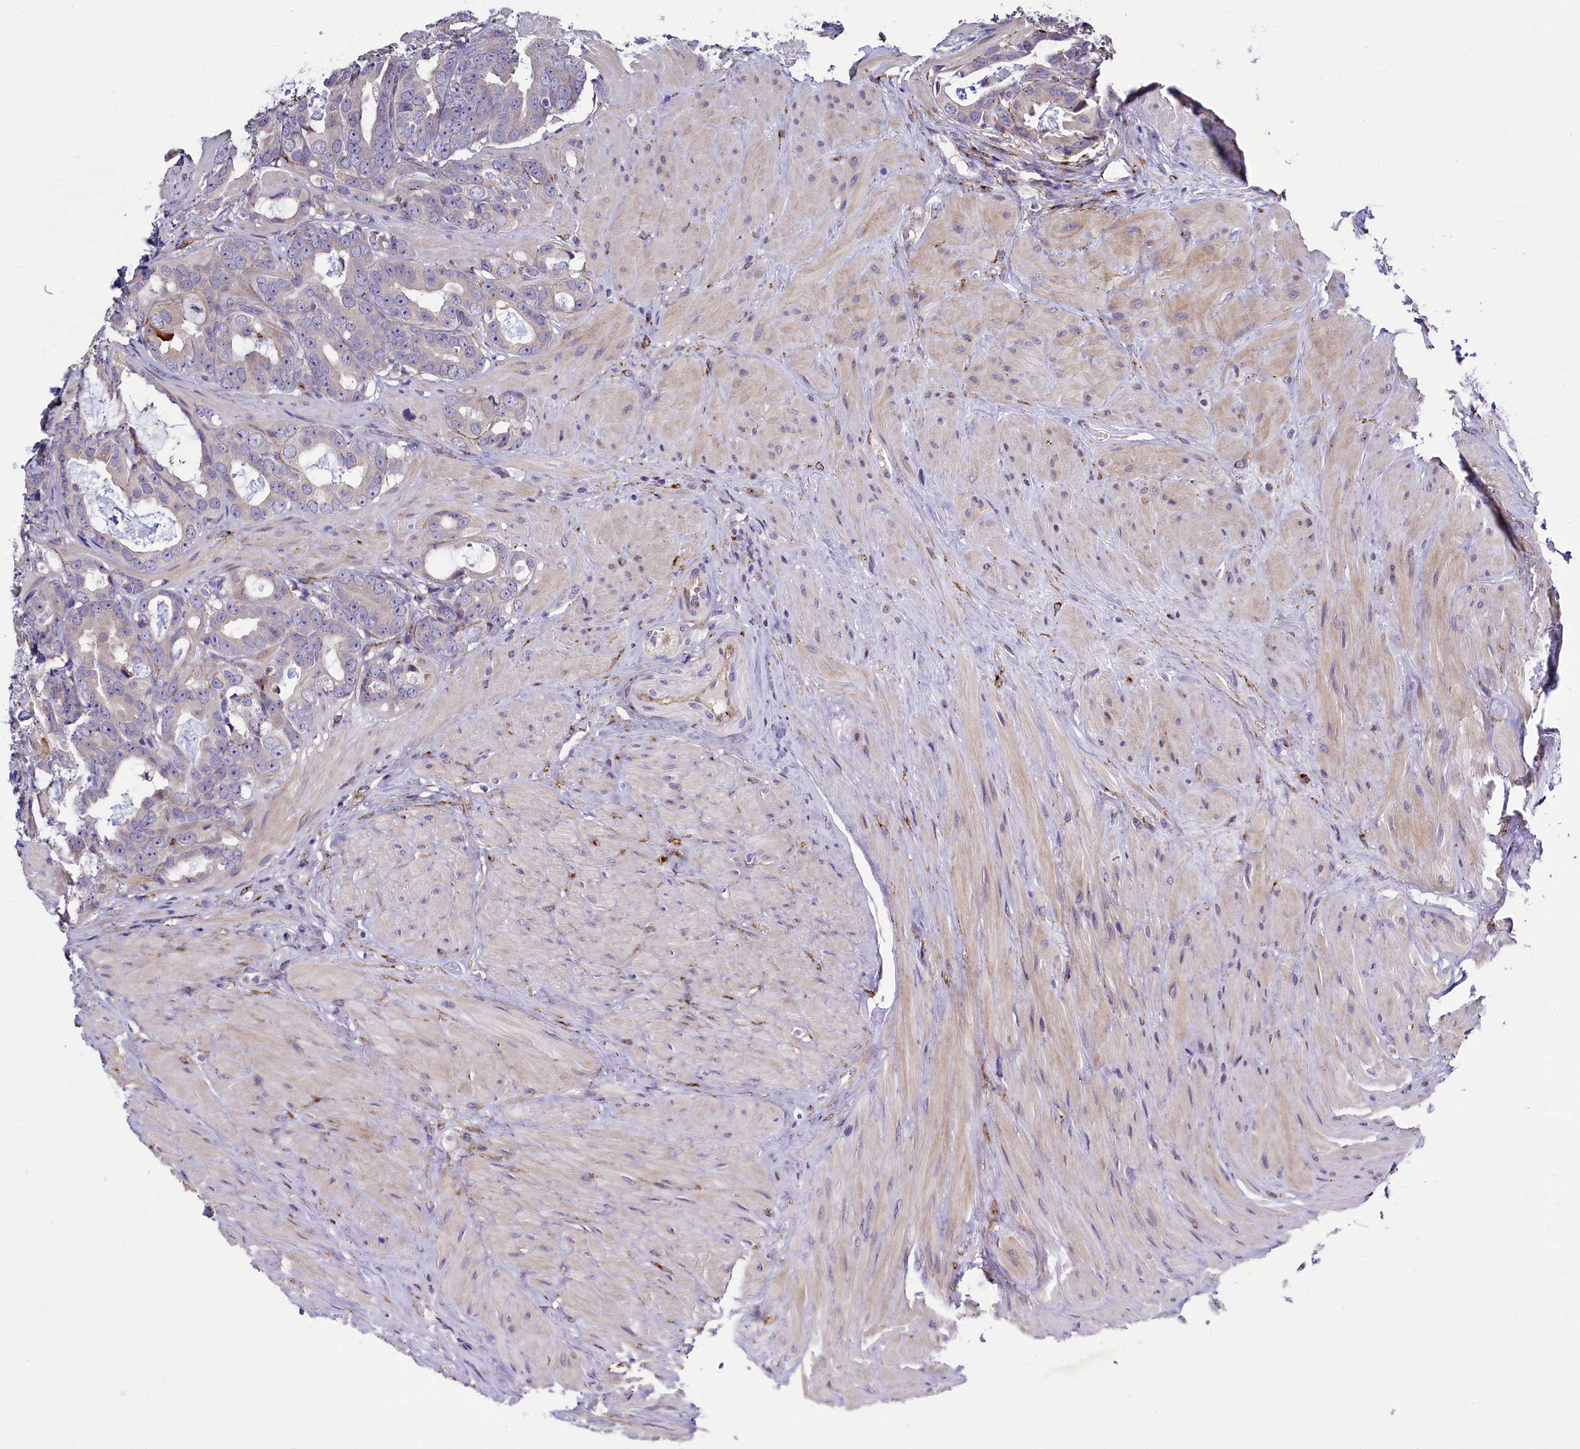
{"staining": {"intensity": "negative", "quantity": "none", "location": "none"}, "tissue": "prostate cancer", "cell_type": "Tumor cells", "image_type": "cancer", "snomed": [{"axis": "morphology", "description": "Adenocarcinoma, Low grade"}, {"axis": "topography", "description": "Prostate"}], "caption": "This is an immunohistochemistry histopathology image of human low-grade adenocarcinoma (prostate). There is no expression in tumor cells.", "gene": "MRC2", "patient": {"sex": "male", "age": 71}}